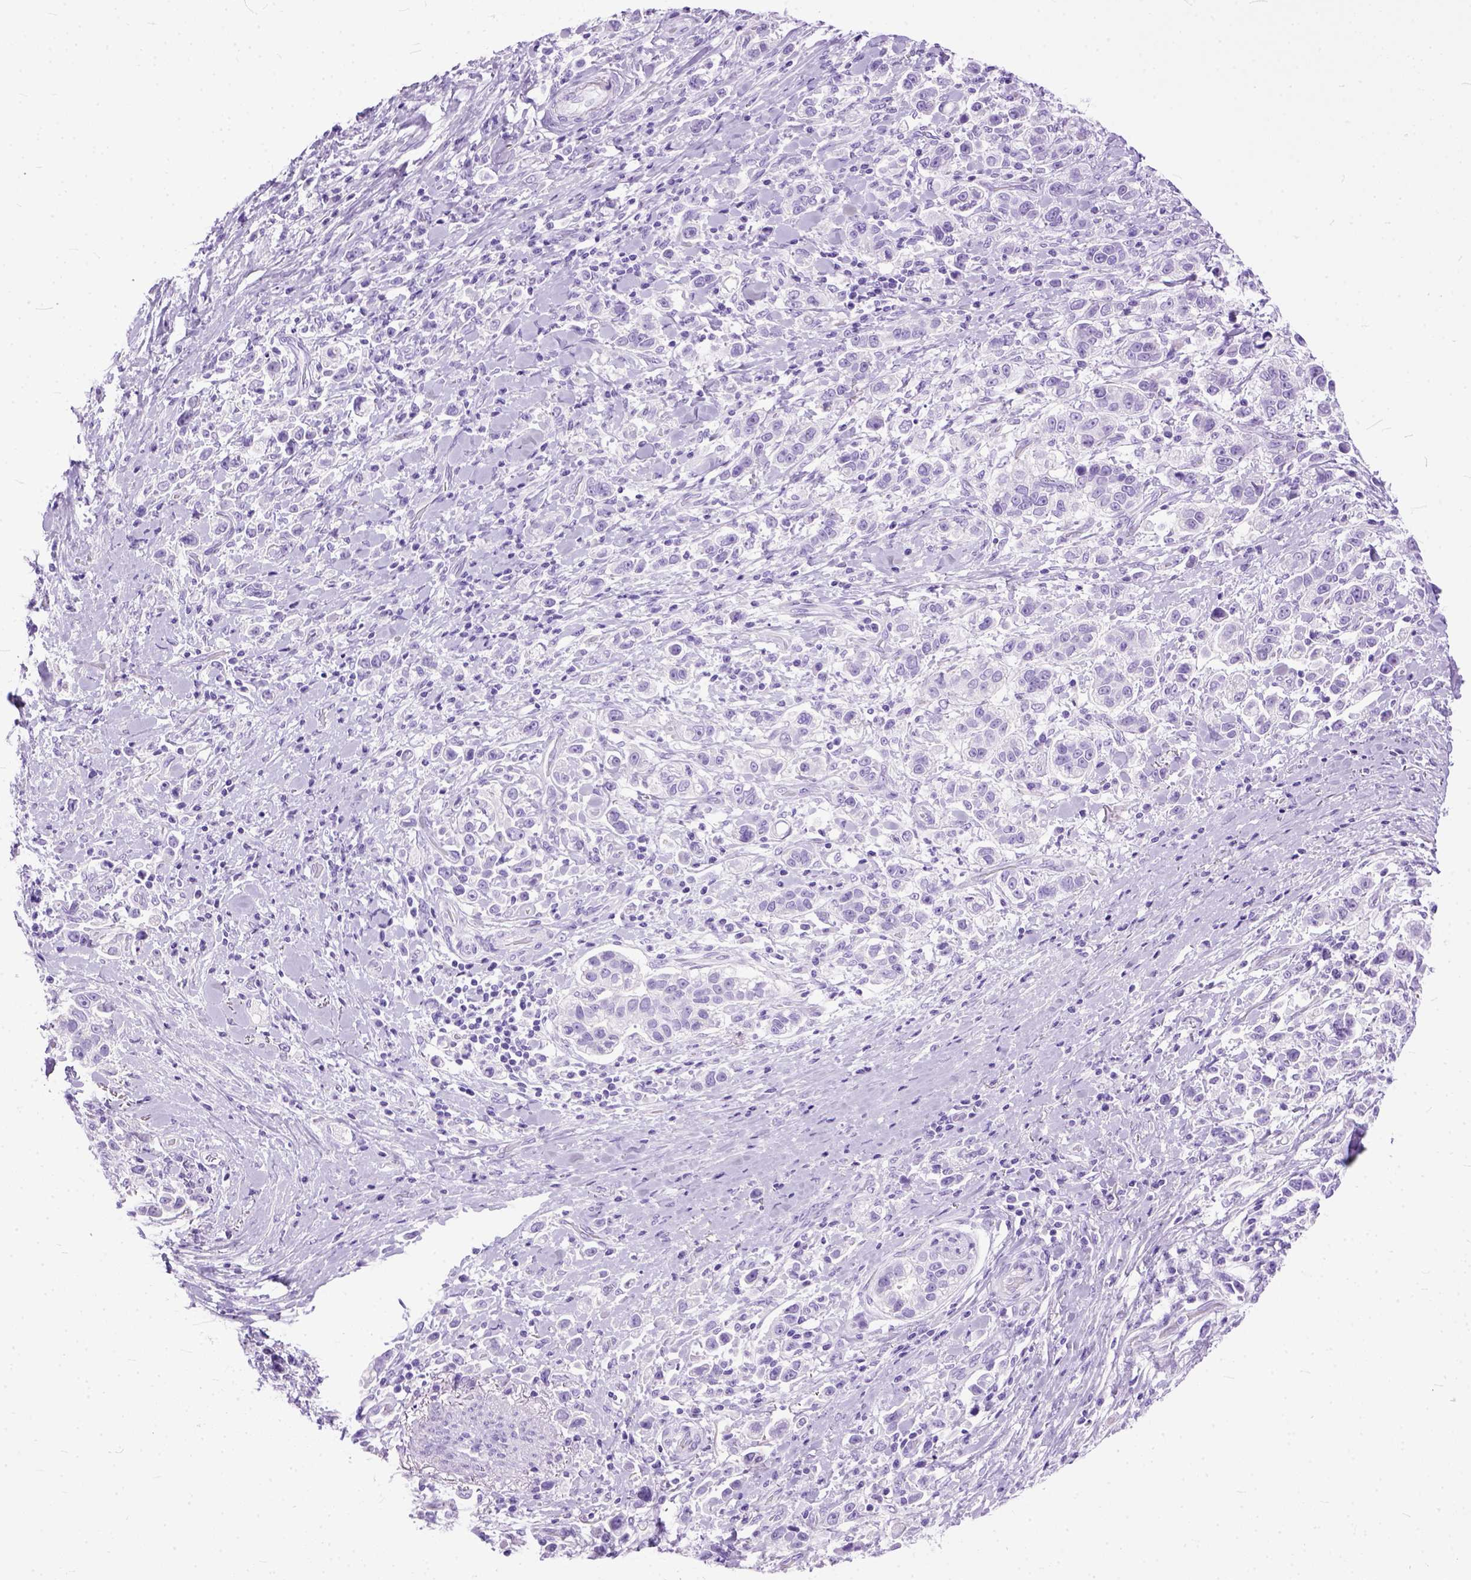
{"staining": {"intensity": "negative", "quantity": "none", "location": "none"}, "tissue": "stomach cancer", "cell_type": "Tumor cells", "image_type": "cancer", "snomed": [{"axis": "morphology", "description": "Adenocarcinoma, NOS"}, {"axis": "topography", "description": "Stomach"}], "caption": "Adenocarcinoma (stomach) stained for a protein using immunohistochemistry (IHC) shows no positivity tumor cells.", "gene": "GNGT1", "patient": {"sex": "male", "age": 93}}